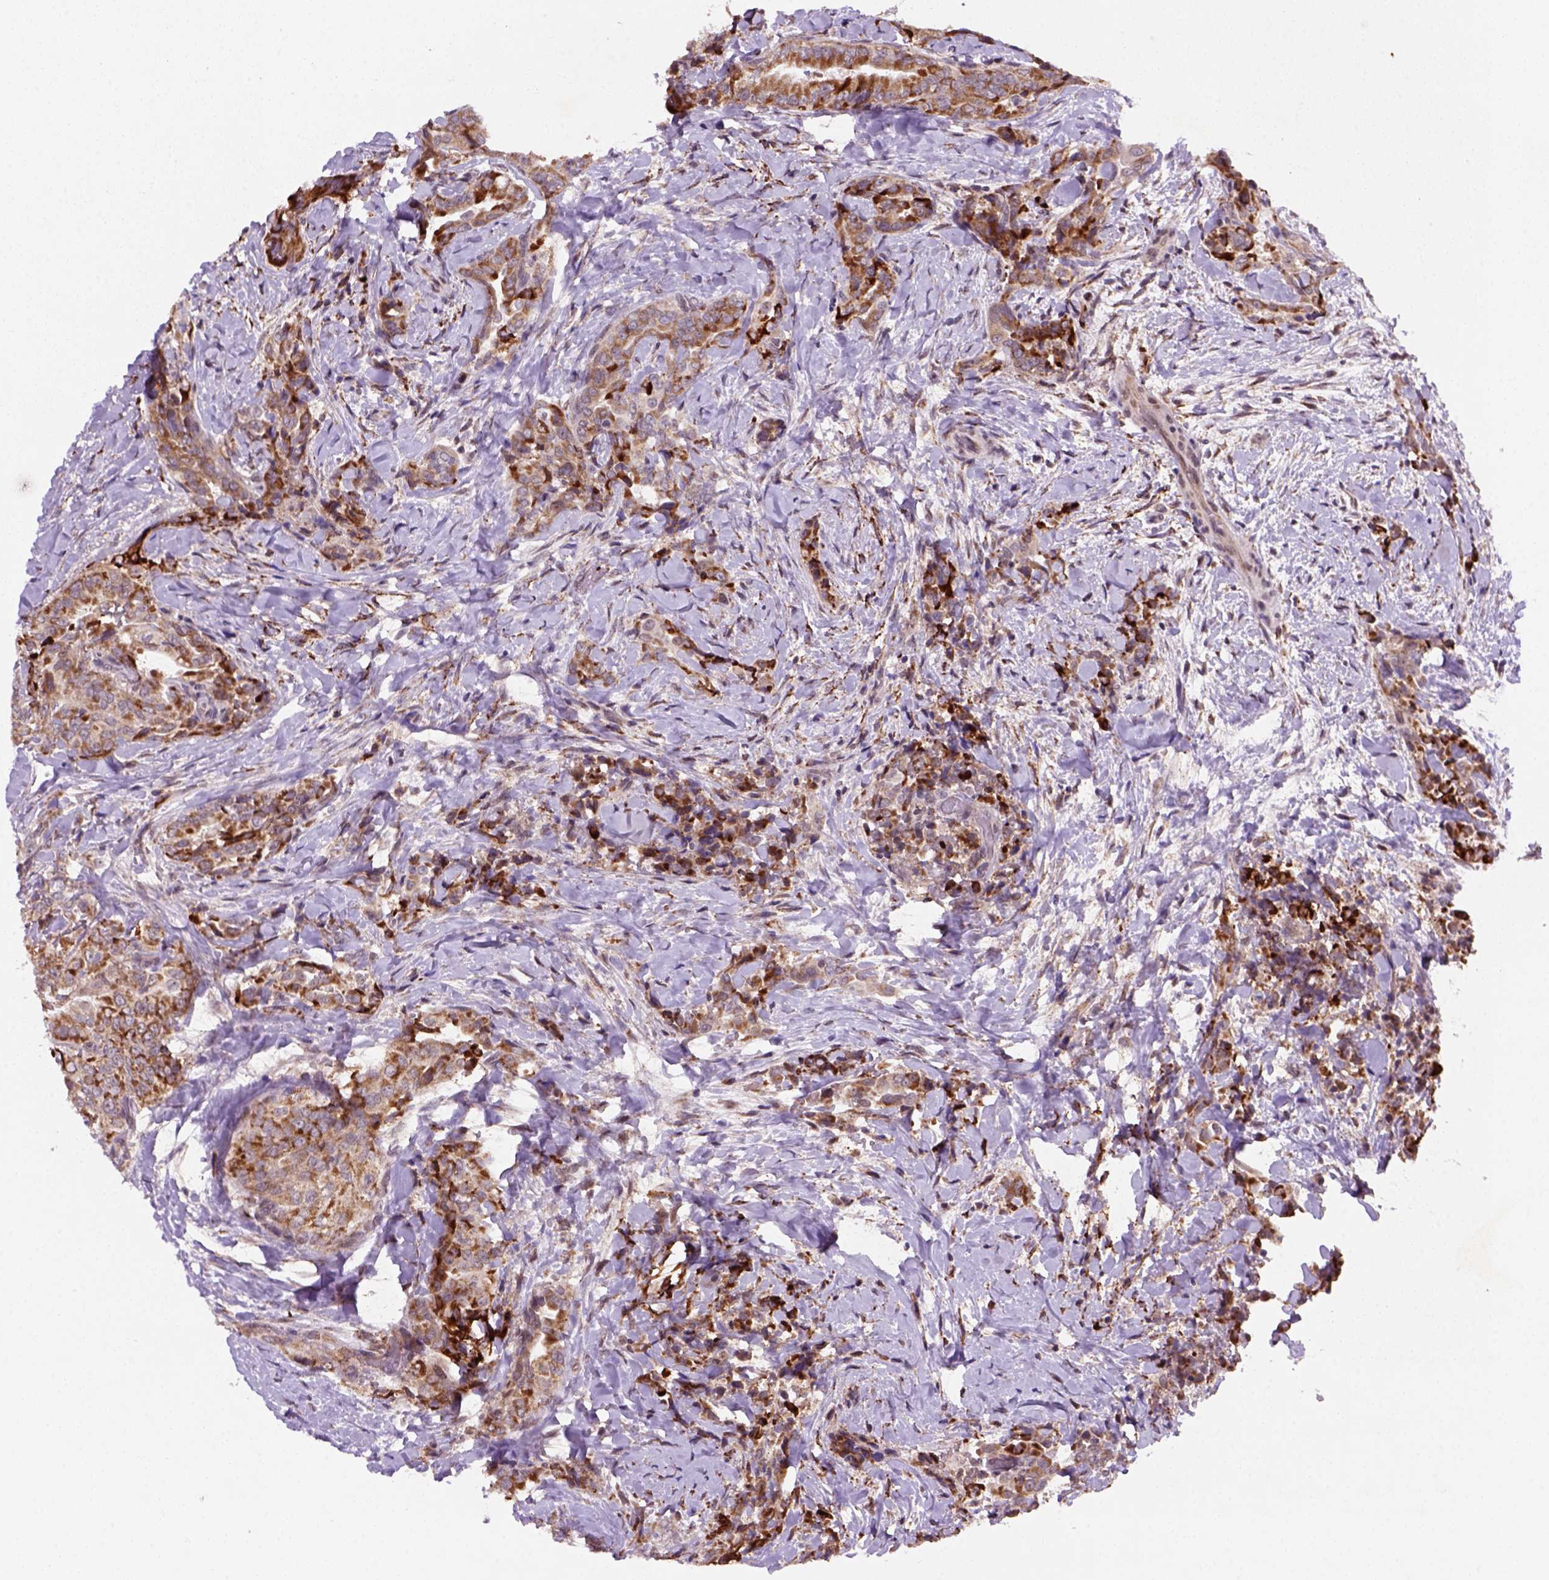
{"staining": {"intensity": "moderate", "quantity": ">75%", "location": "cytoplasmic/membranous"}, "tissue": "thyroid cancer", "cell_type": "Tumor cells", "image_type": "cancer", "snomed": [{"axis": "morphology", "description": "Papillary adenocarcinoma, NOS"}, {"axis": "topography", "description": "Thyroid gland"}], "caption": "An image showing moderate cytoplasmic/membranous staining in approximately >75% of tumor cells in papillary adenocarcinoma (thyroid), as visualized by brown immunohistochemical staining.", "gene": "FZD7", "patient": {"sex": "male", "age": 61}}